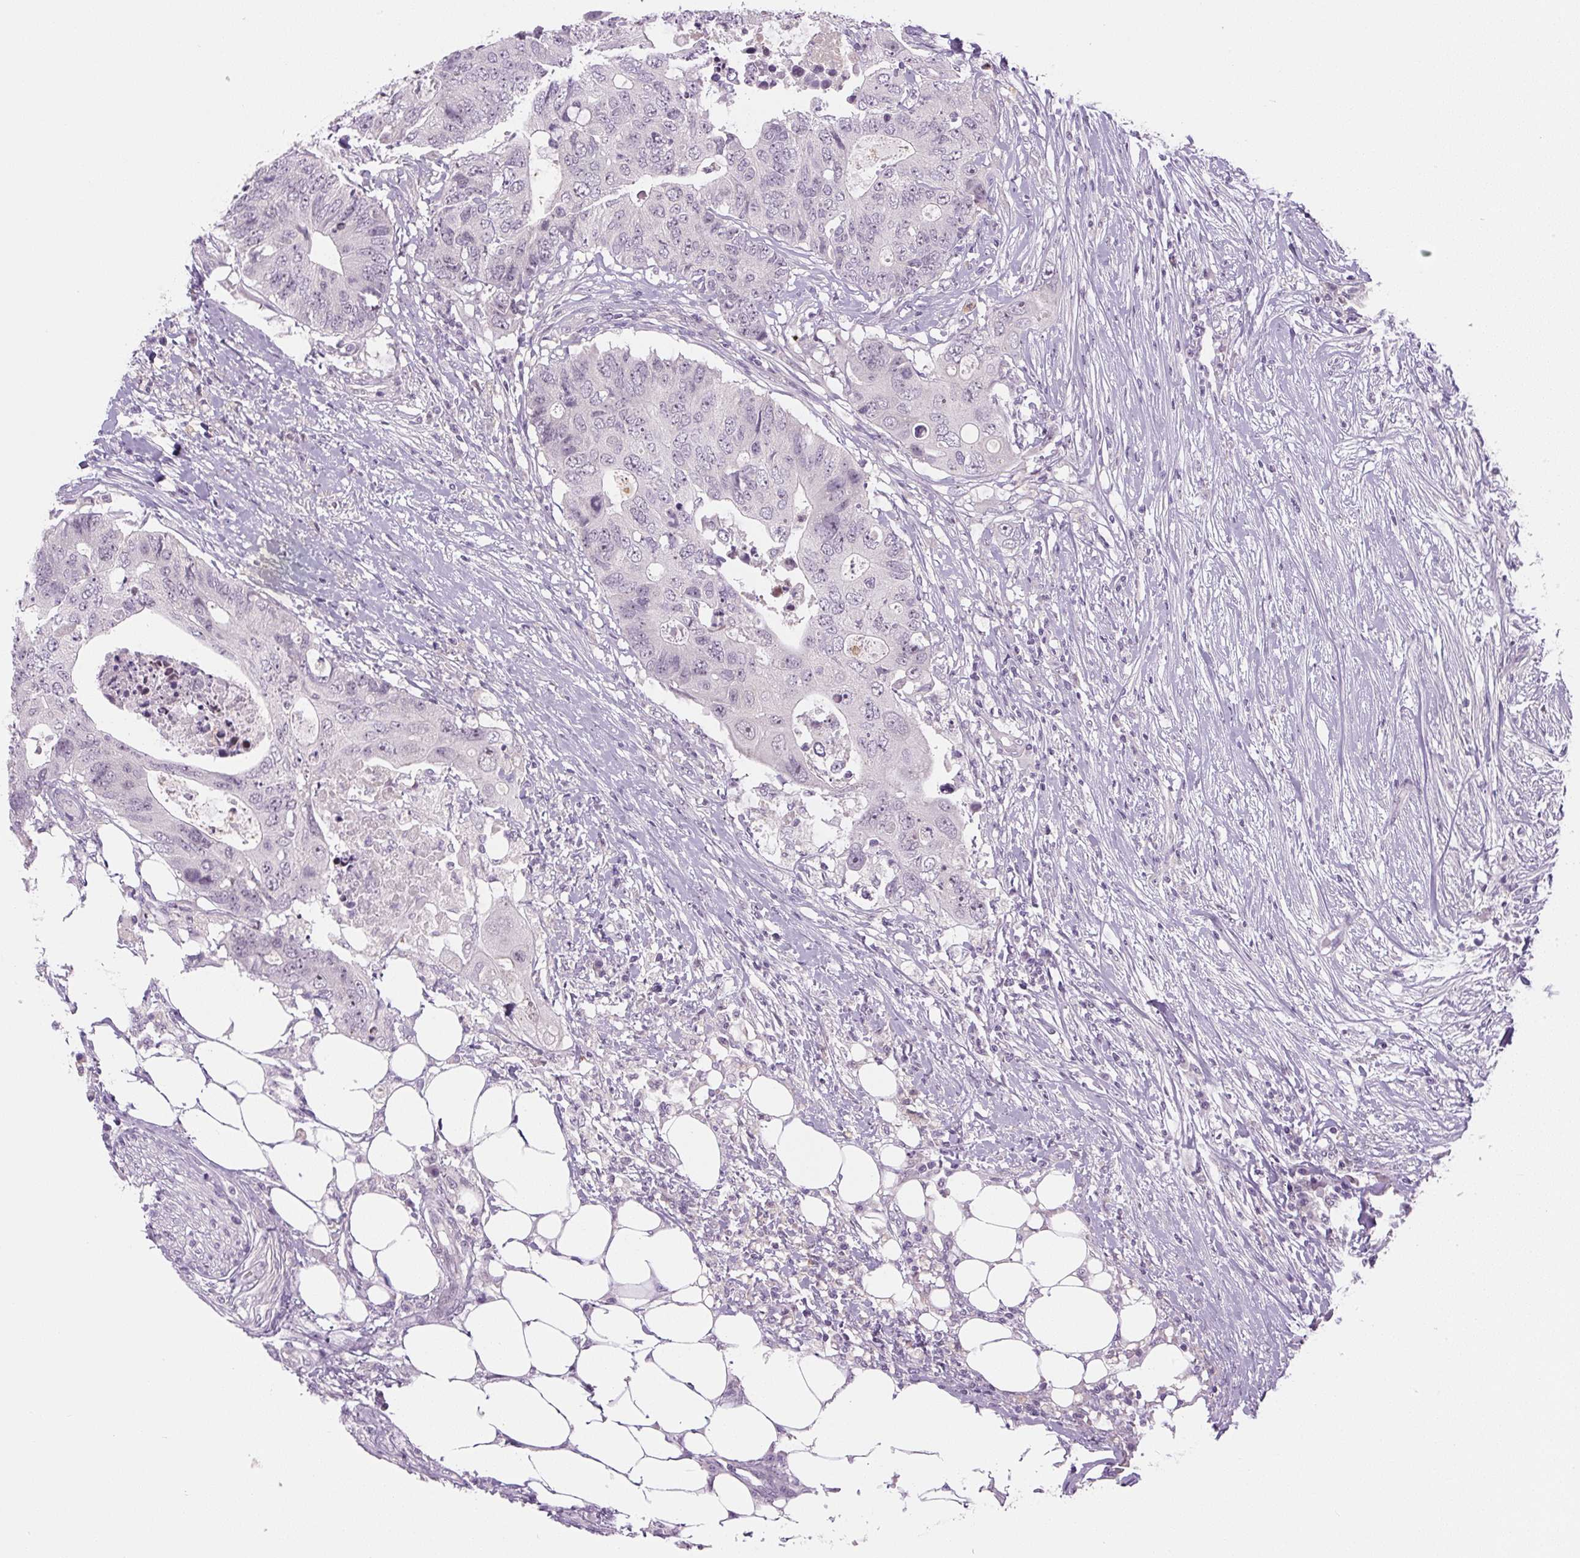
{"staining": {"intensity": "negative", "quantity": "none", "location": "none"}, "tissue": "colorectal cancer", "cell_type": "Tumor cells", "image_type": "cancer", "snomed": [{"axis": "morphology", "description": "Adenocarcinoma, NOS"}, {"axis": "topography", "description": "Colon"}], "caption": "Tumor cells show no significant expression in colorectal cancer.", "gene": "SGF29", "patient": {"sex": "male", "age": 71}}